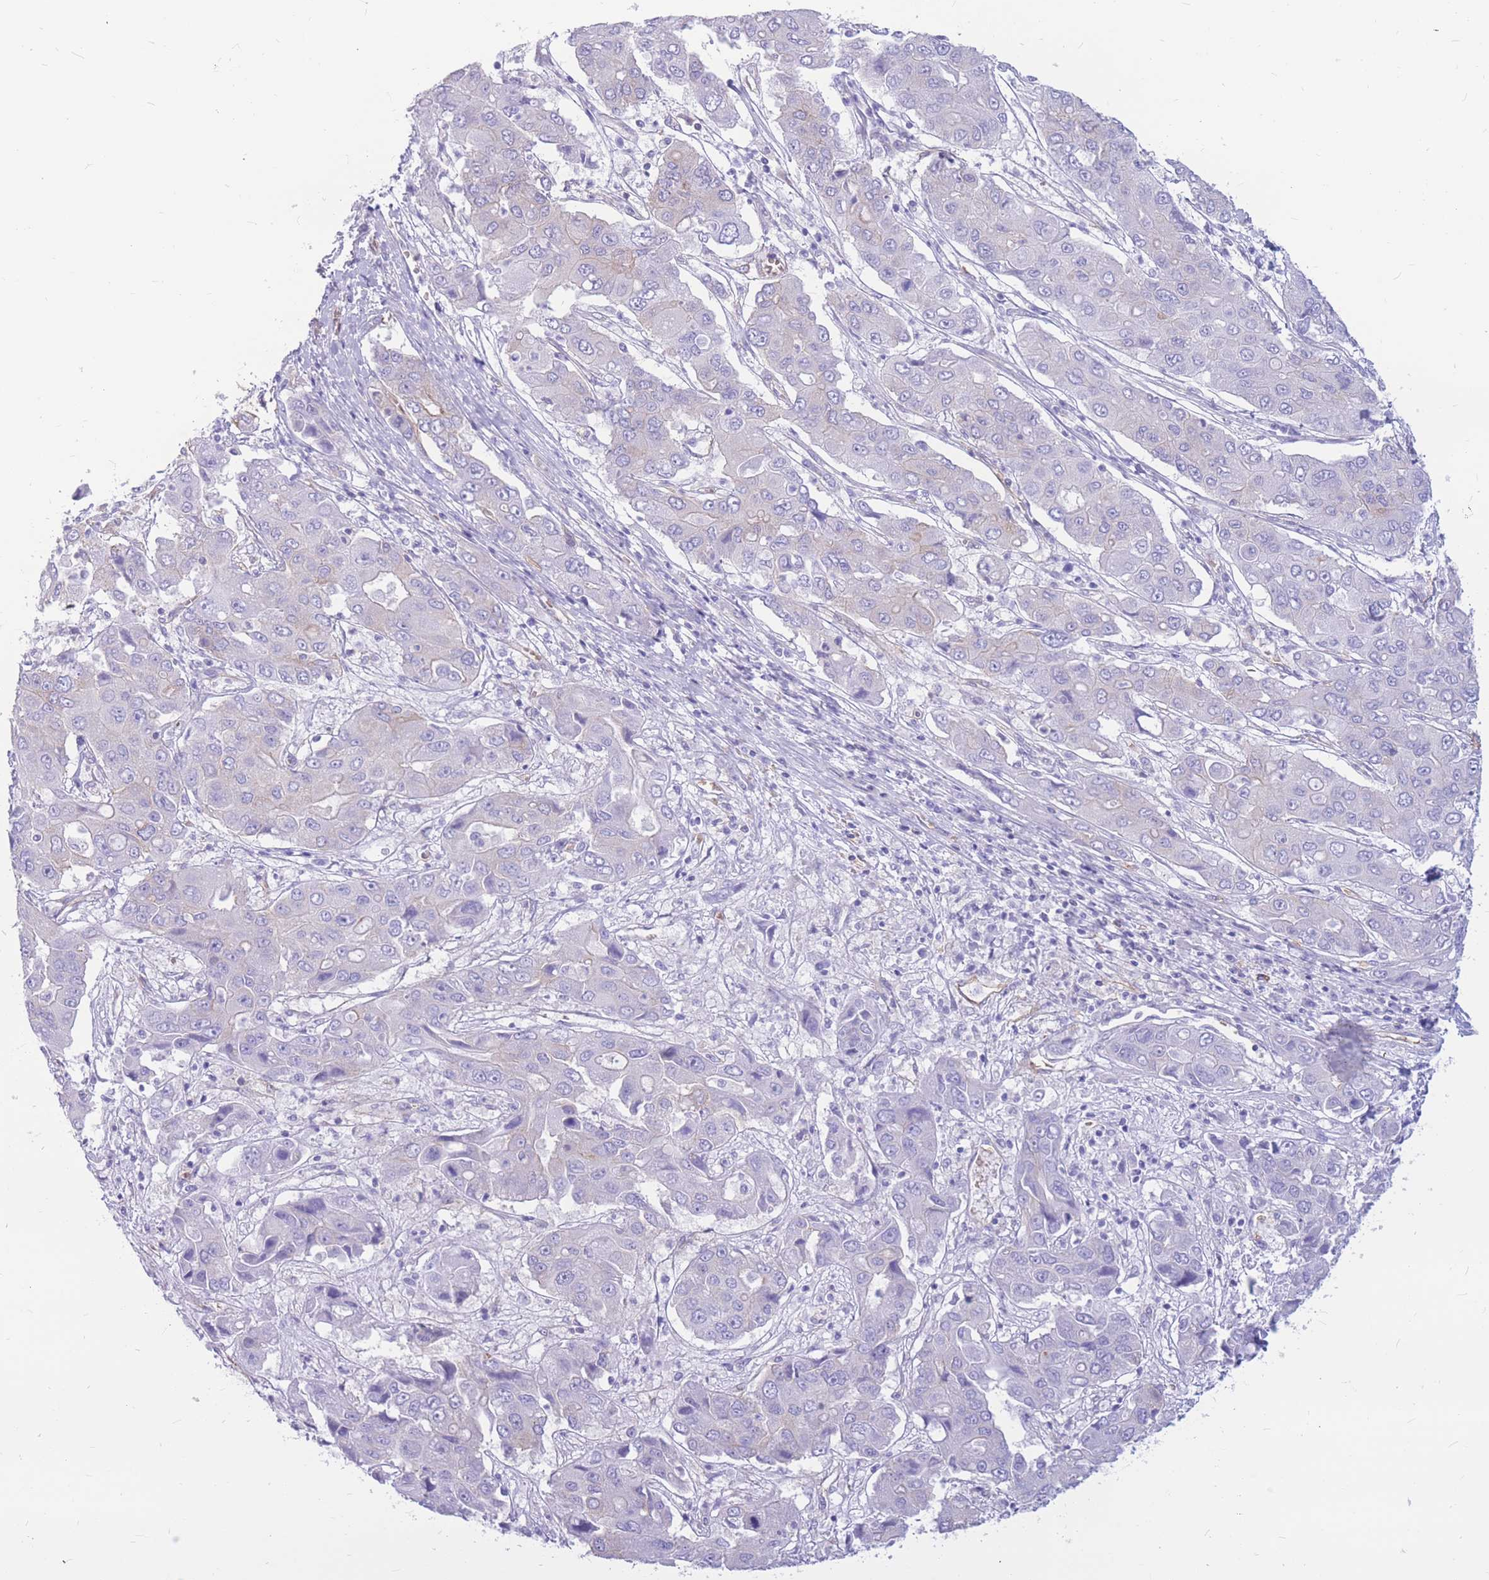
{"staining": {"intensity": "negative", "quantity": "none", "location": "none"}, "tissue": "liver cancer", "cell_type": "Tumor cells", "image_type": "cancer", "snomed": [{"axis": "morphology", "description": "Cholangiocarcinoma"}, {"axis": "topography", "description": "Liver"}], "caption": "Tumor cells are negative for protein expression in human liver cancer. (Brightfield microscopy of DAB immunohistochemistry (IHC) at high magnification).", "gene": "ADD2", "patient": {"sex": "male", "age": 67}}